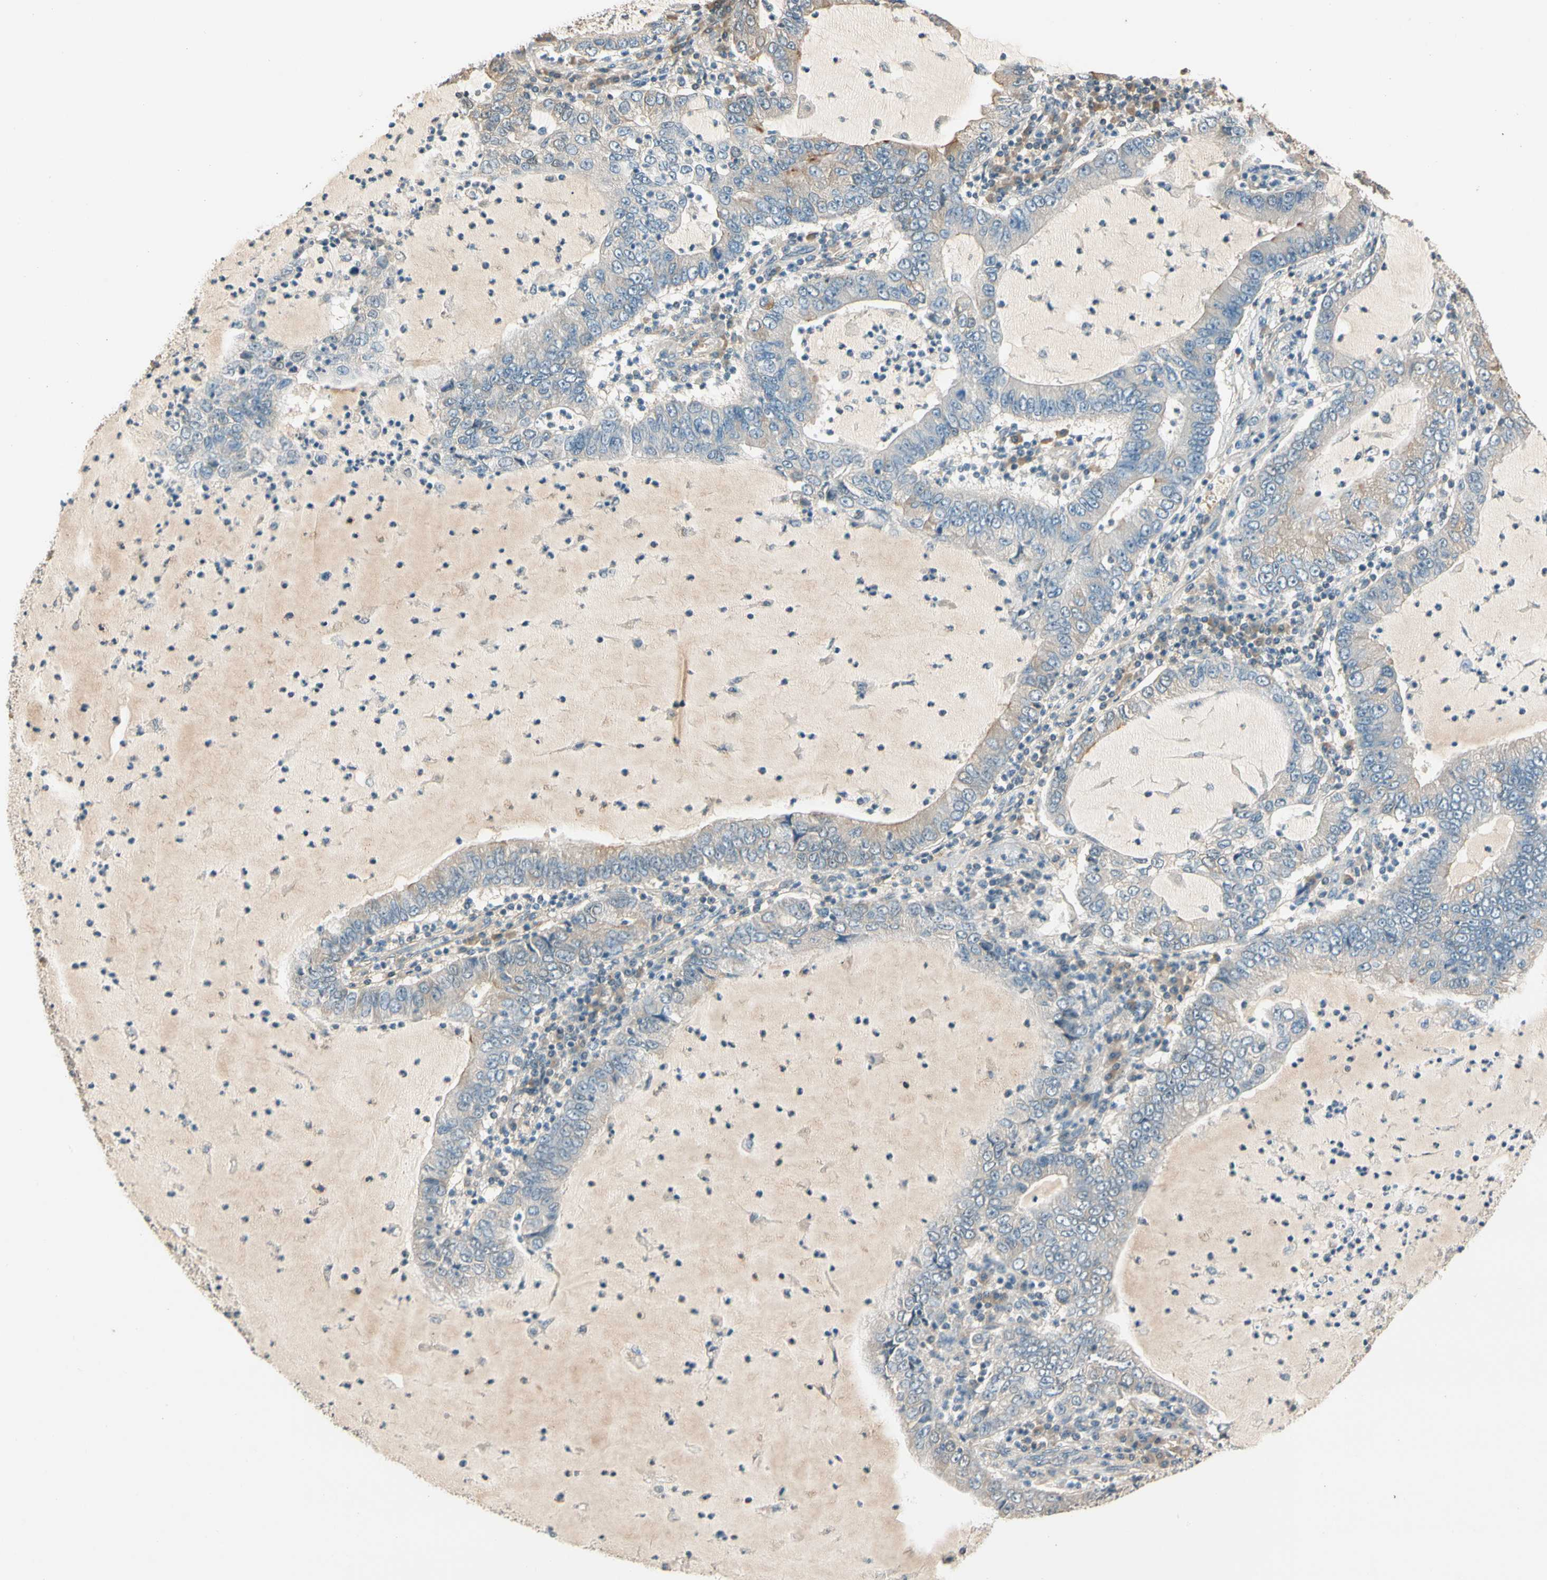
{"staining": {"intensity": "weak", "quantity": "<25%", "location": "cytoplasmic/membranous"}, "tissue": "lung cancer", "cell_type": "Tumor cells", "image_type": "cancer", "snomed": [{"axis": "morphology", "description": "Adenocarcinoma, NOS"}, {"axis": "topography", "description": "Lung"}], "caption": "Lung cancer (adenocarcinoma) stained for a protein using IHC demonstrates no positivity tumor cells.", "gene": "CDH6", "patient": {"sex": "female", "age": 51}}